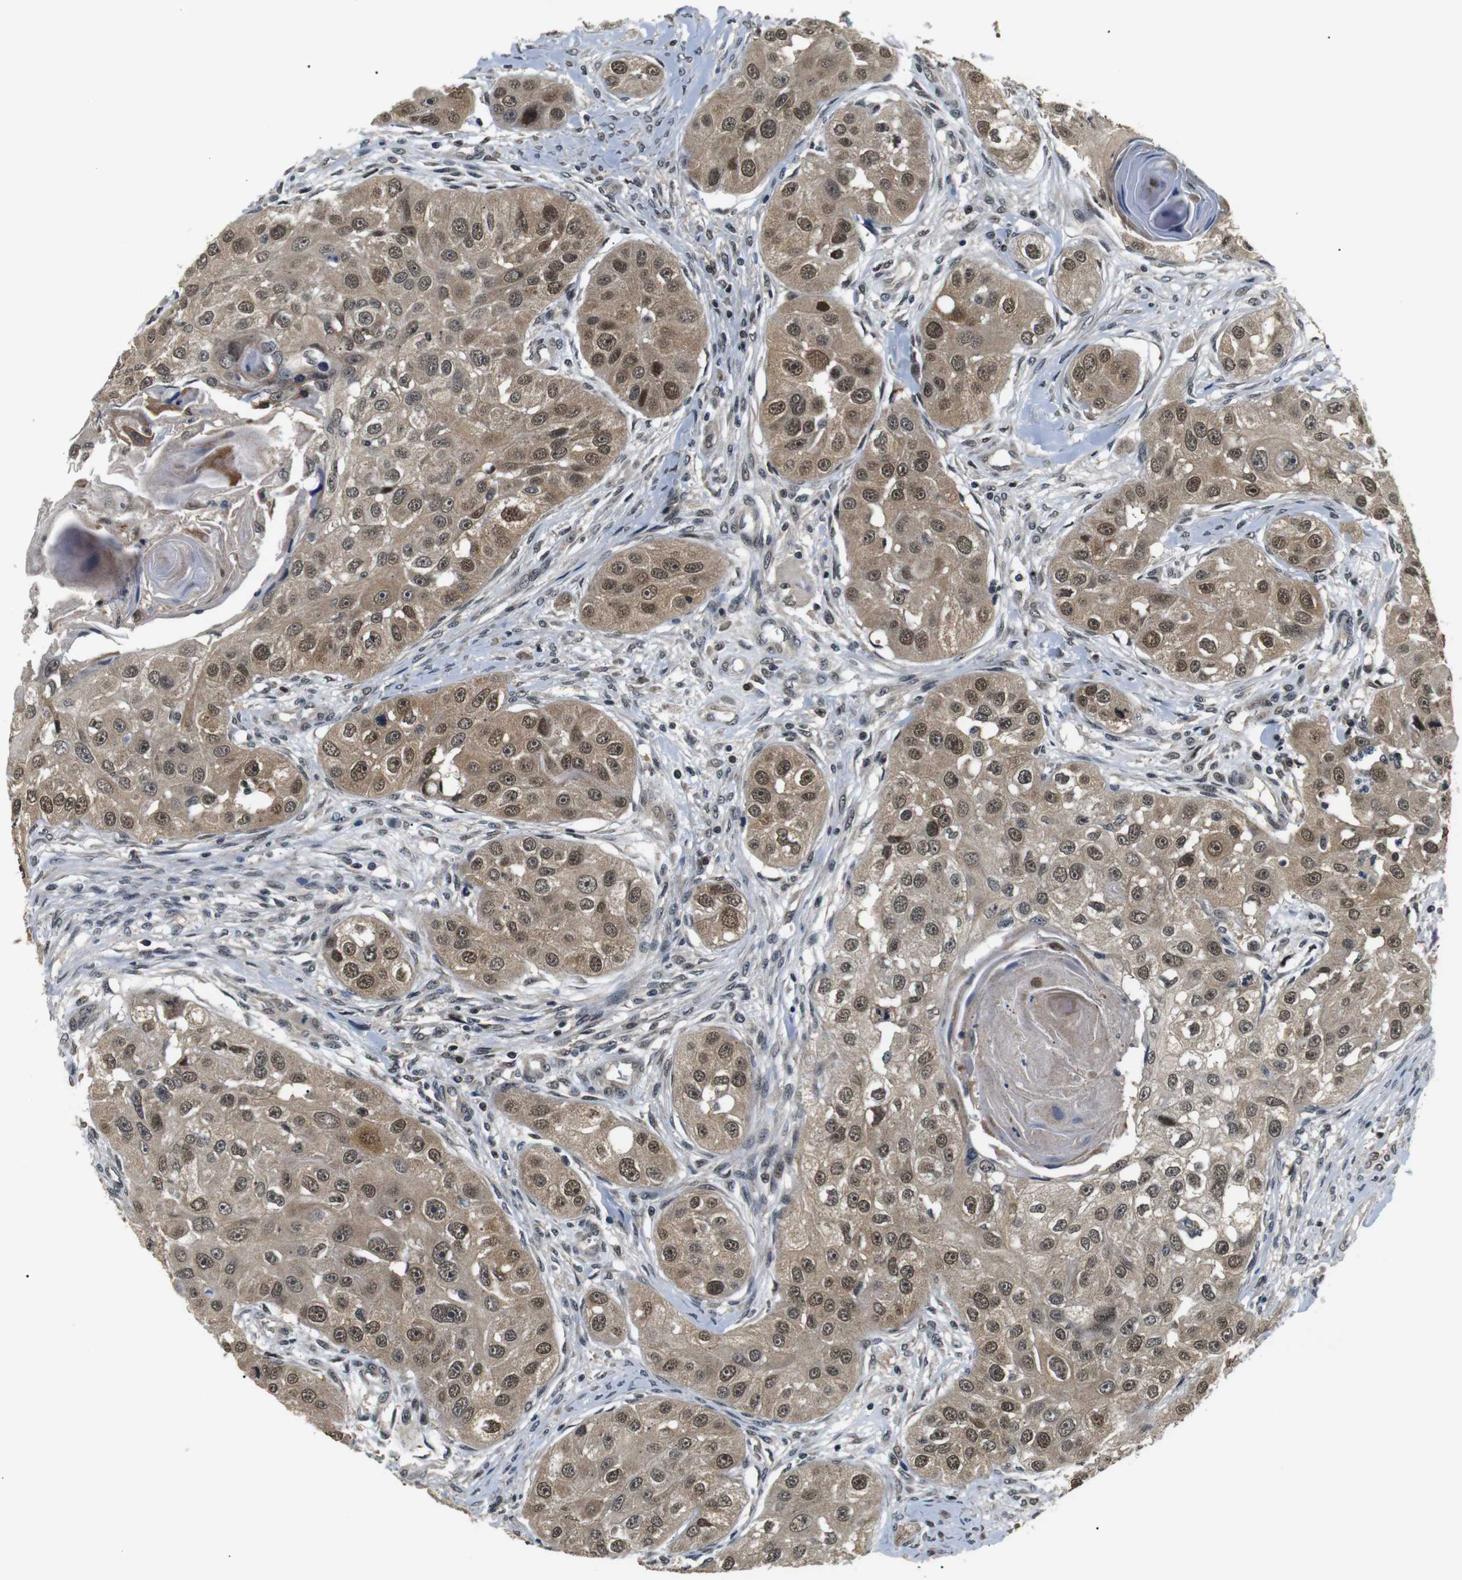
{"staining": {"intensity": "moderate", "quantity": ">75%", "location": "cytoplasmic/membranous,nuclear"}, "tissue": "head and neck cancer", "cell_type": "Tumor cells", "image_type": "cancer", "snomed": [{"axis": "morphology", "description": "Normal tissue, NOS"}, {"axis": "morphology", "description": "Squamous cell carcinoma, NOS"}, {"axis": "topography", "description": "Skeletal muscle"}, {"axis": "topography", "description": "Head-Neck"}], "caption": "This image displays immunohistochemistry (IHC) staining of human head and neck cancer, with medium moderate cytoplasmic/membranous and nuclear positivity in approximately >75% of tumor cells.", "gene": "SKP1", "patient": {"sex": "male", "age": 51}}